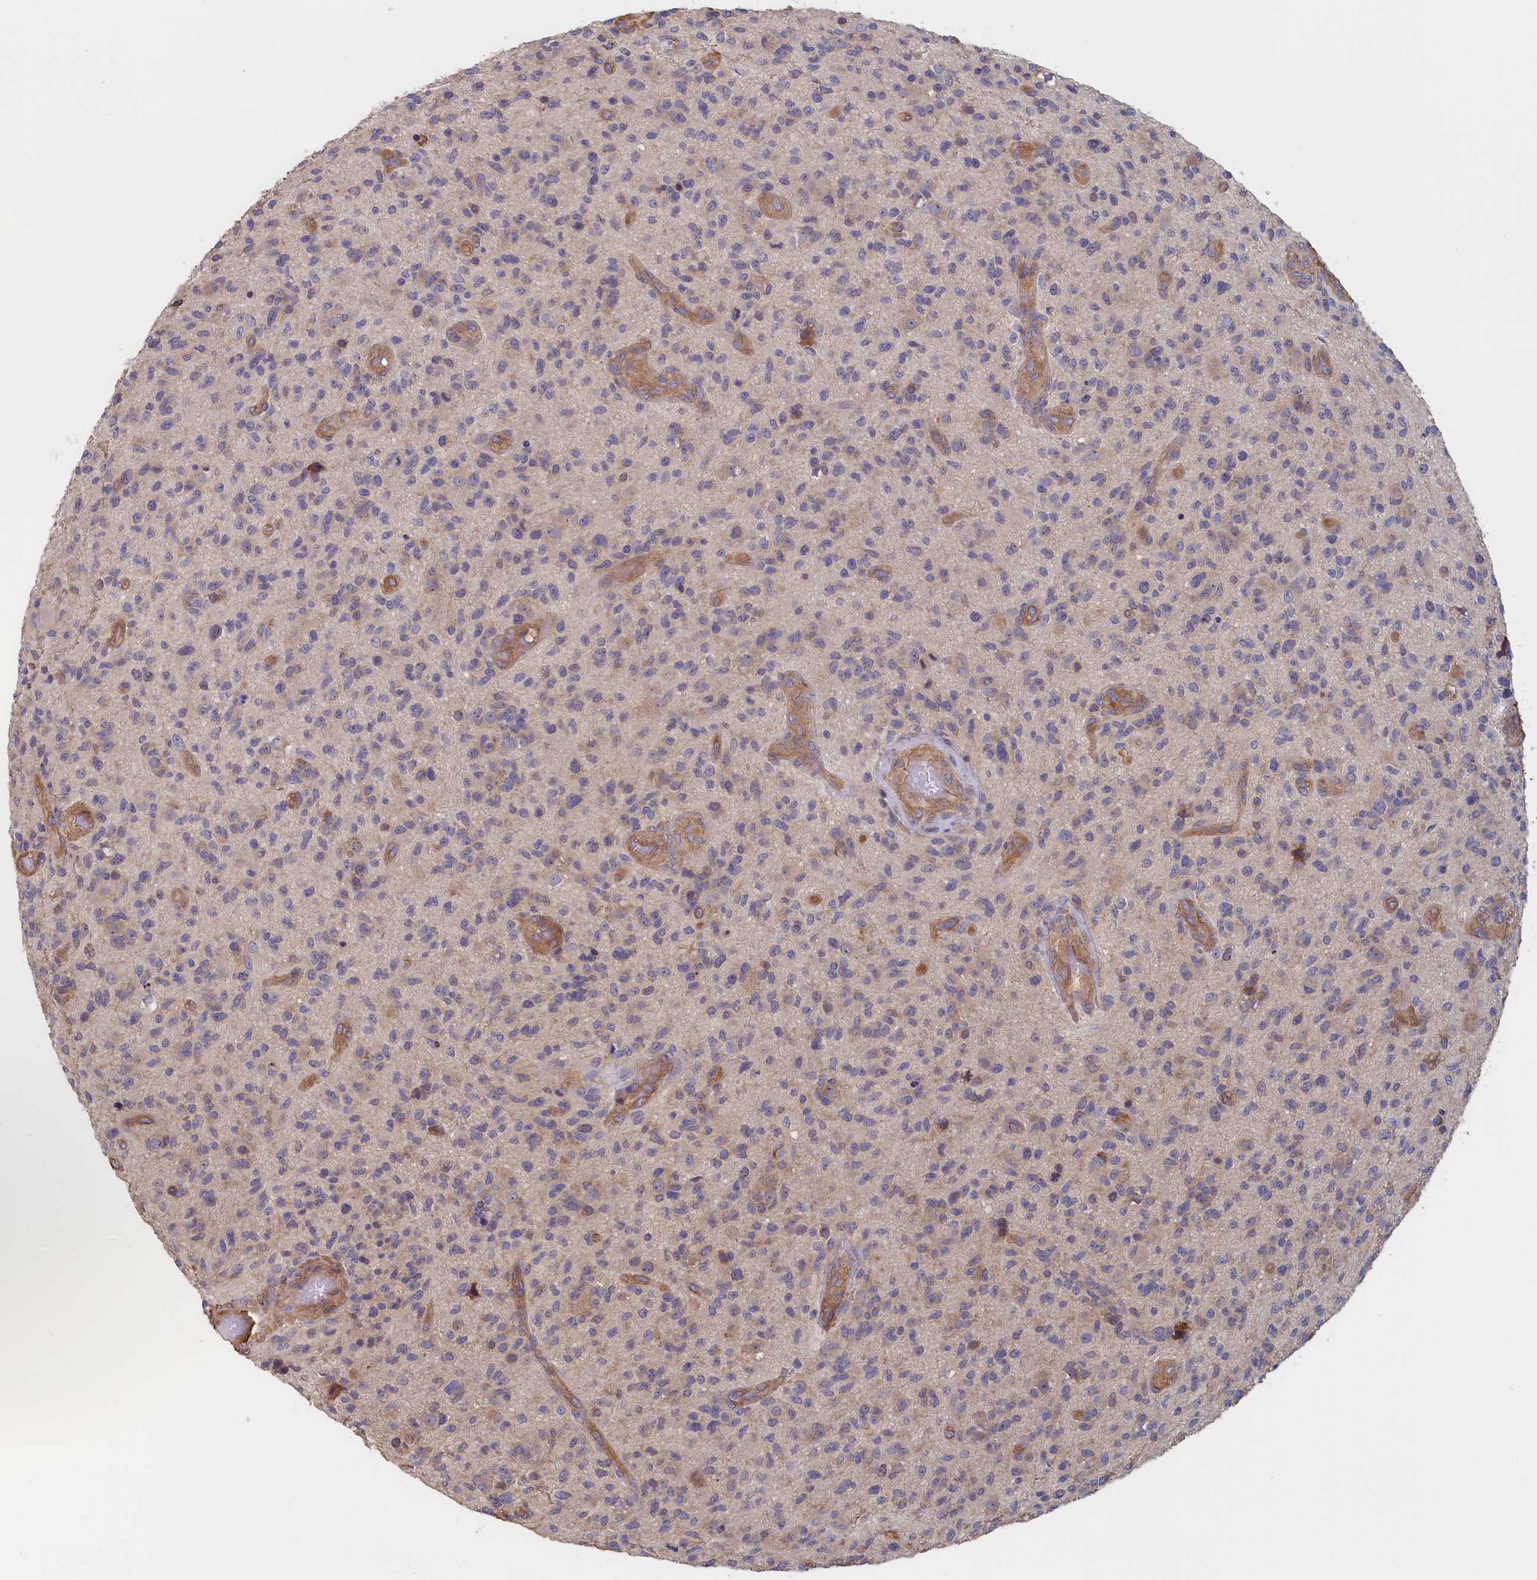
{"staining": {"intensity": "negative", "quantity": "none", "location": "none"}, "tissue": "glioma", "cell_type": "Tumor cells", "image_type": "cancer", "snomed": [{"axis": "morphology", "description": "Glioma, malignant, High grade"}, {"axis": "topography", "description": "Brain"}], "caption": "Tumor cells are negative for brown protein staining in glioma. The staining is performed using DAB brown chromogen with nuclei counter-stained in using hematoxylin.", "gene": "ANKRD2", "patient": {"sex": "male", "age": 47}}